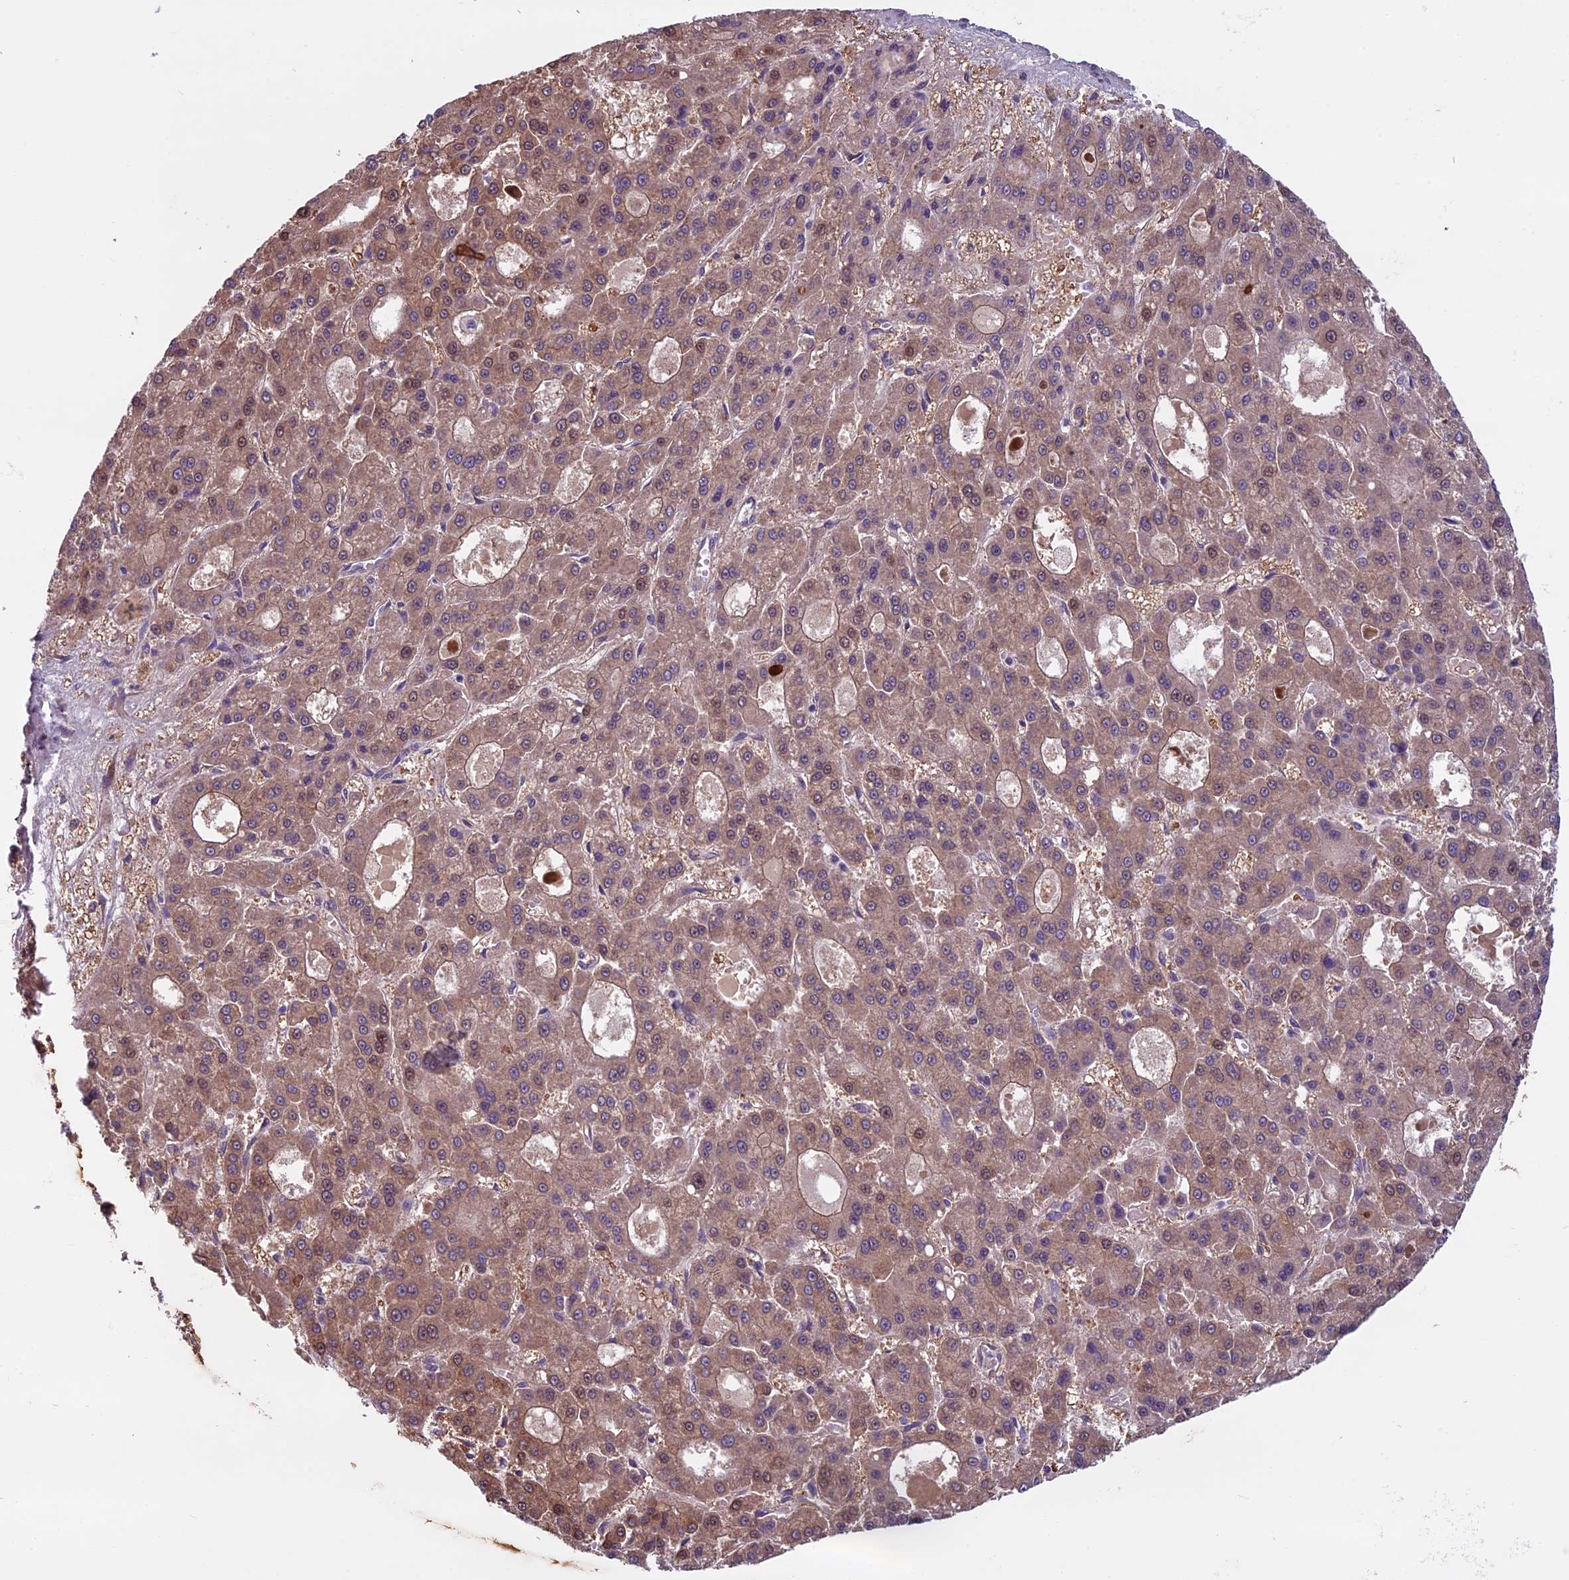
{"staining": {"intensity": "weak", "quantity": ">75%", "location": "cytoplasmic/membranous,nuclear"}, "tissue": "liver cancer", "cell_type": "Tumor cells", "image_type": "cancer", "snomed": [{"axis": "morphology", "description": "Carcinoma, Hepatocellular, NOS"}, {"axis": "topography", "description": "Liver"}], "caption": "Liver hepatocellular carcinoma stained with a protein marker displays weak staining in tumor cells.", "gene": "DCTN5", "patient": {"sex": "male", "age": 70}}